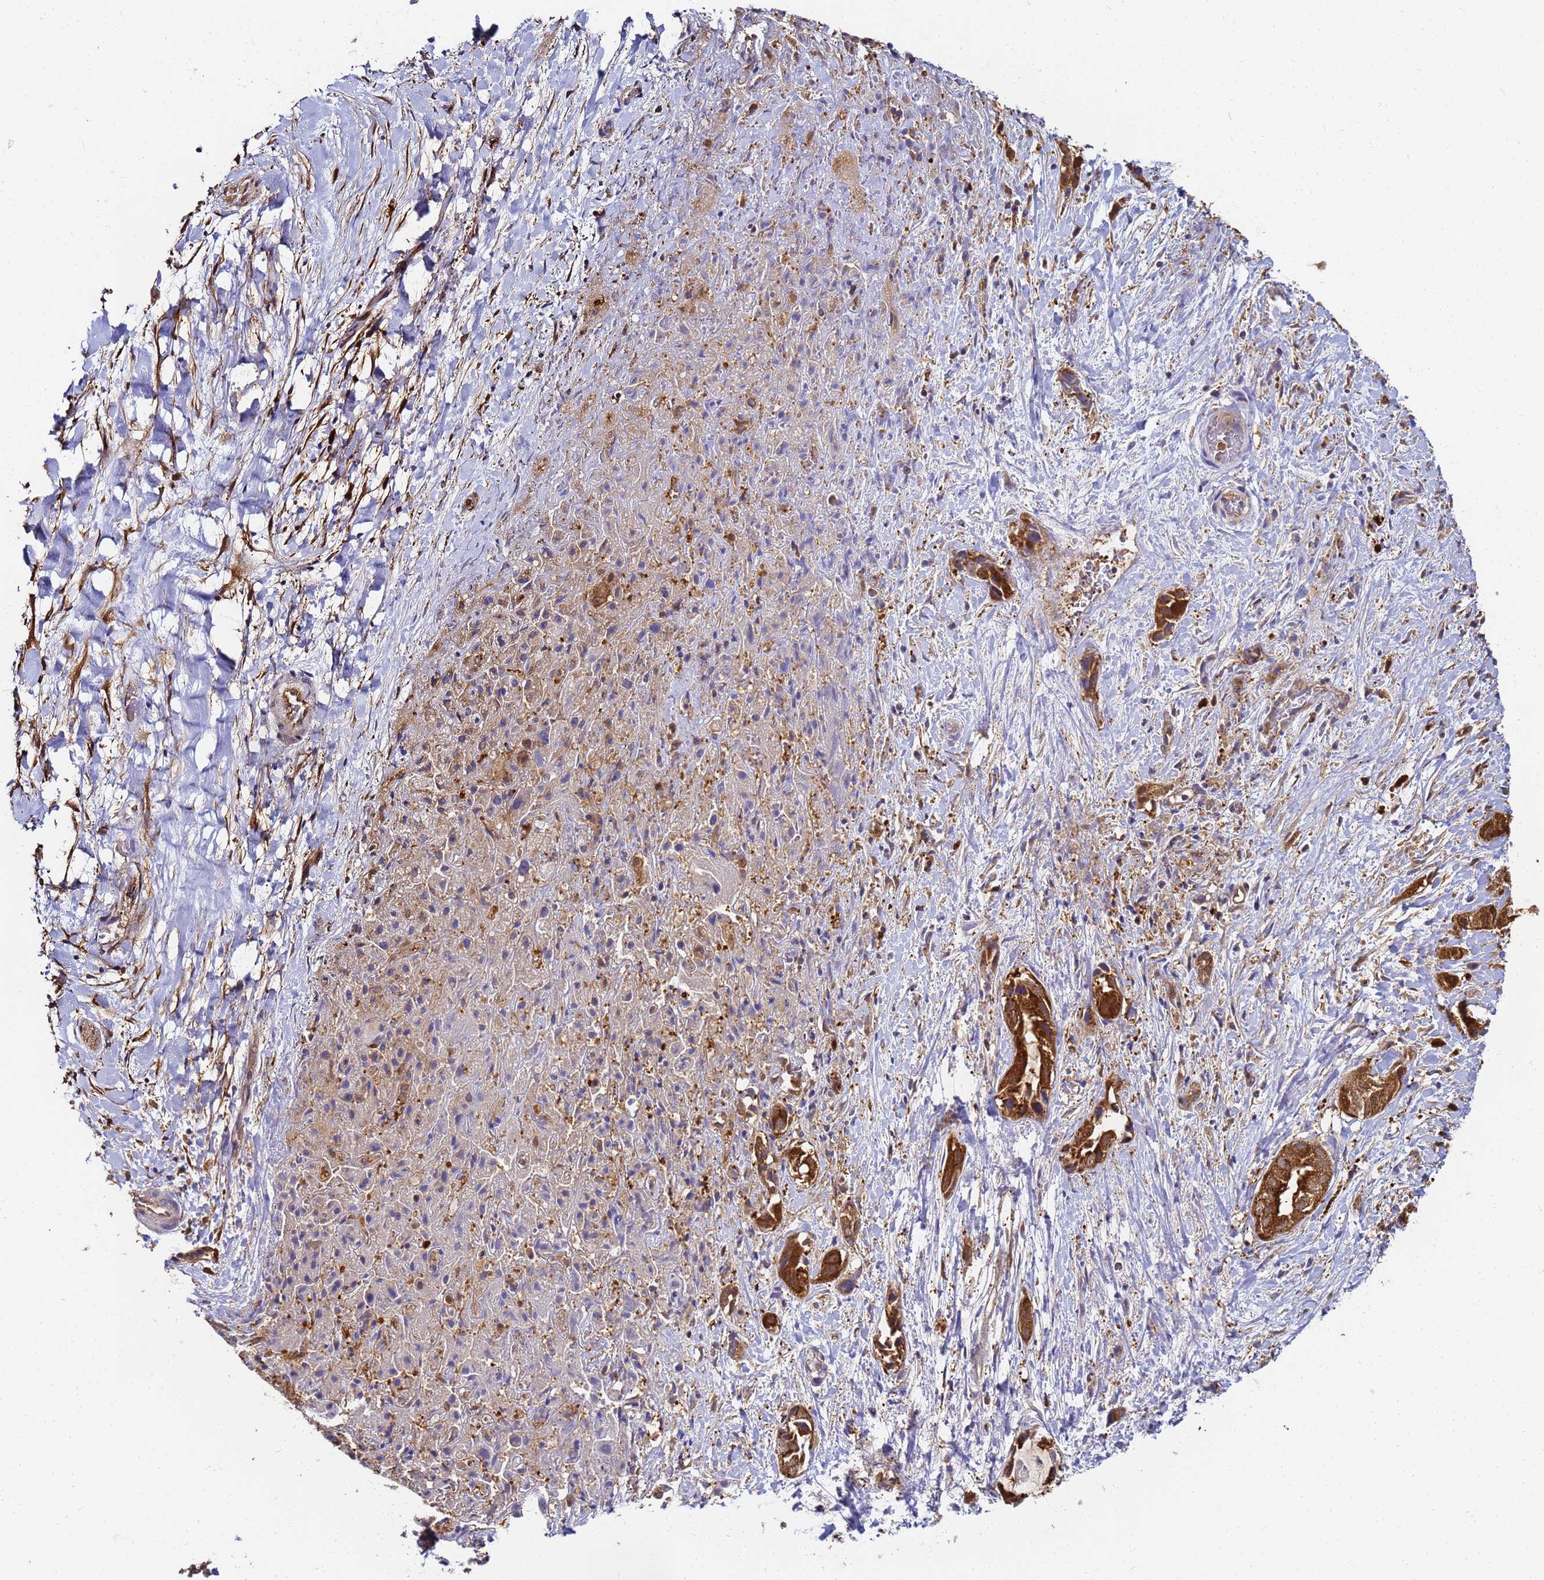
{"staining": {"intensity": "moderate", "quantity": ">75%", "location": "cytoplasmic/membranous"}, "tissue": "liver cancer", "cell_type": "Tumor cells", "image_type": "cancer", "snomed": [{"axis": "morphology", "description": "Cholangiocarcinoma"}, {"axis": "topography", "description": "Liver"}], "caption": "Protein staining by IHC shows moderate cytoplasmic/membranous positivity in about >75% of tumor cells in cholangiocarcinoma (liver). The protein is stained brown, and the nuclei are stained in blue (DAB IHC with brightfield microscopy, high magnification).", "gene": "NME1-NME2", "patient": {"sex": "female", "age": 52}}